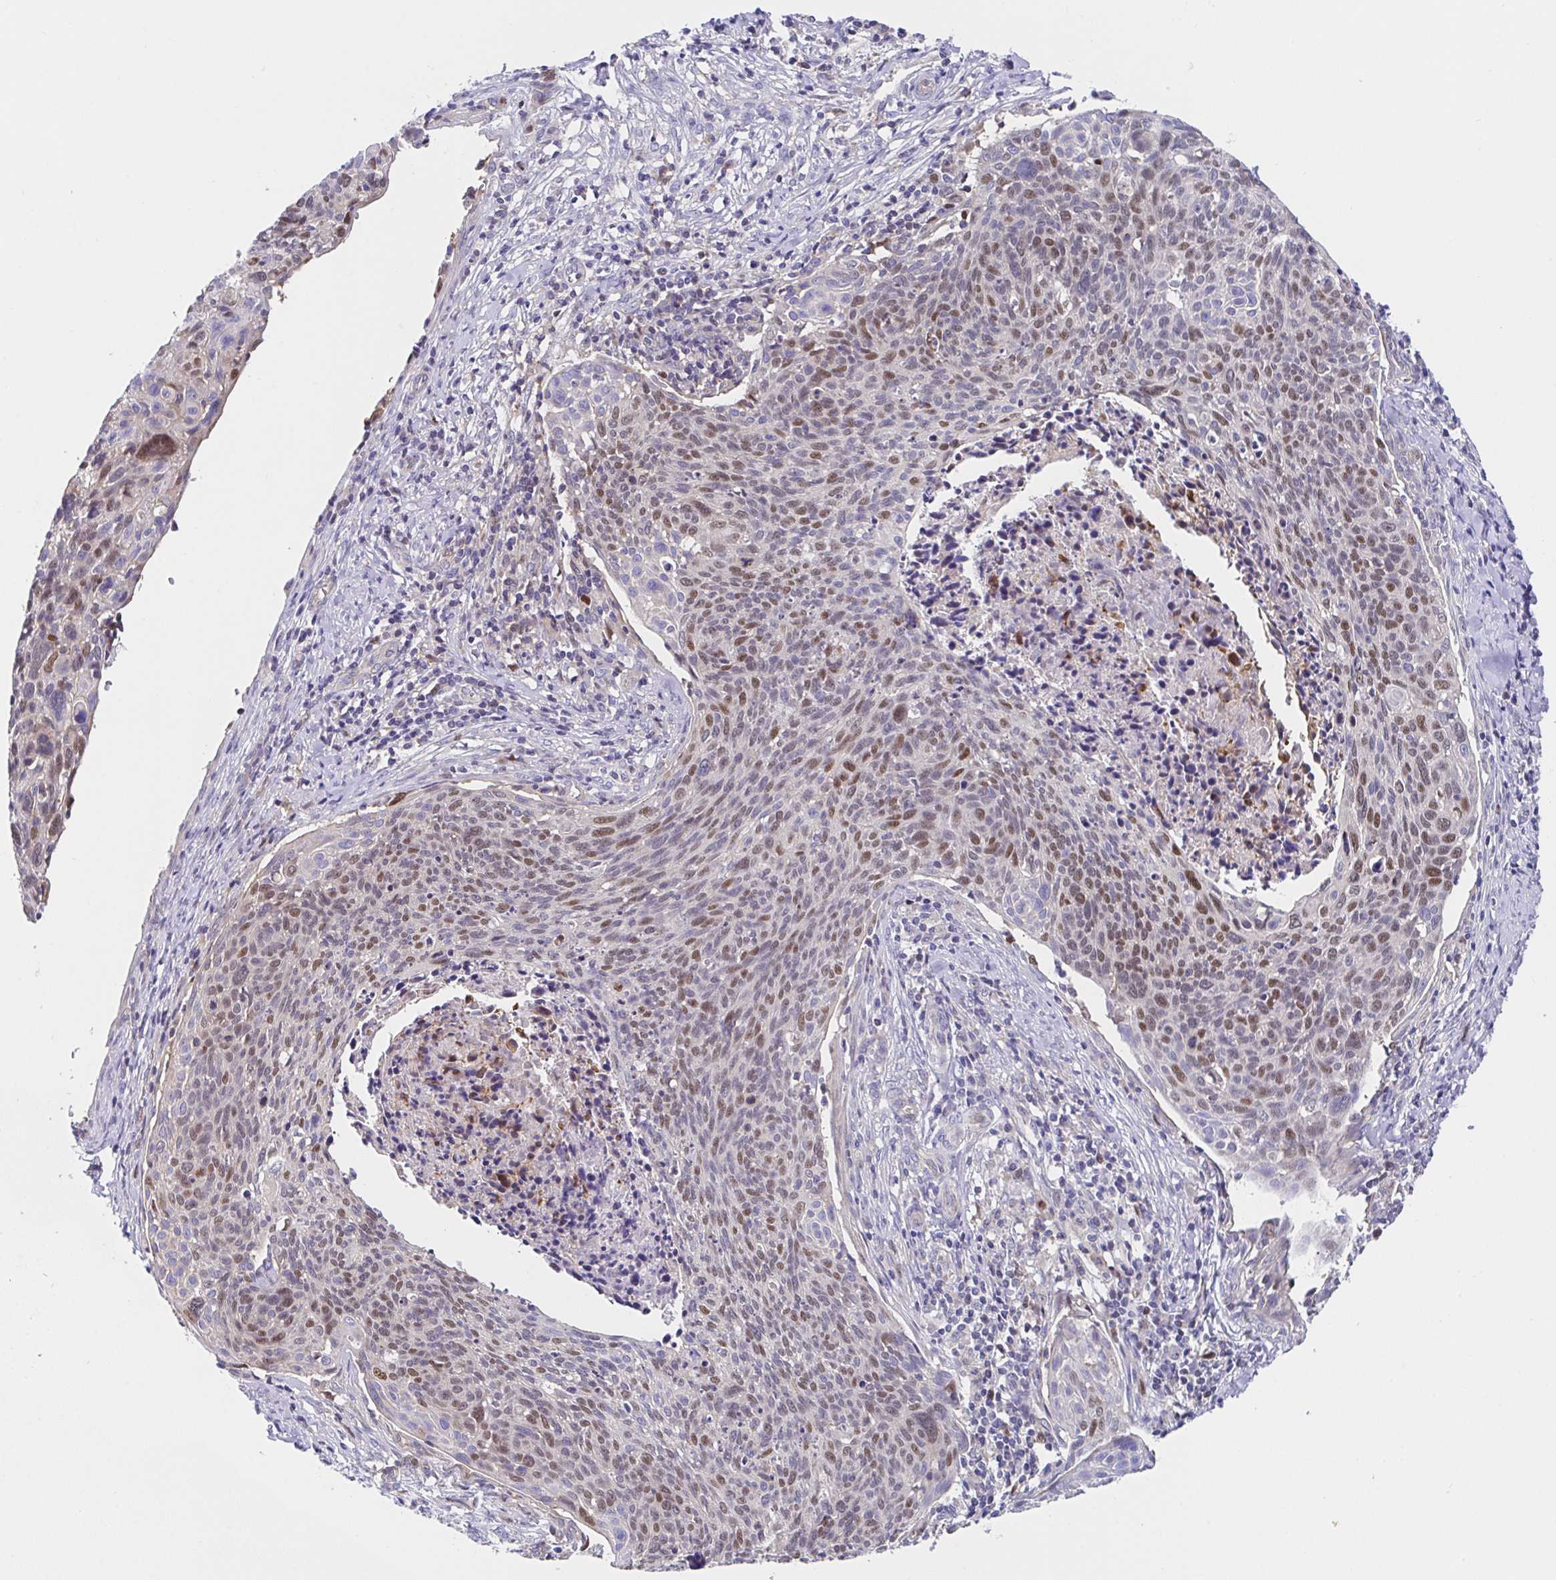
{"staining": {"intensity": "moderate", "quantity": "25%-75%", "location": "nuclear"}, "tissue": "cervical cancer", "cell_type": "Tumor cells", "image_type": "cancer", "snomed": [{"axis": "morphology", "description": "Squamous cell carcinoma, NOS"}, {"axis": "topography", "description": "Cervix"}], "caption": "Moderate nuclear staining for a protein is appreciated in approximately 25%-75% of tumor cells of cervical cancer (squamous cell carcinoma) using IHC.", "gene": "TIMELESS", "patient": {"sex": "female", "age": 49}}